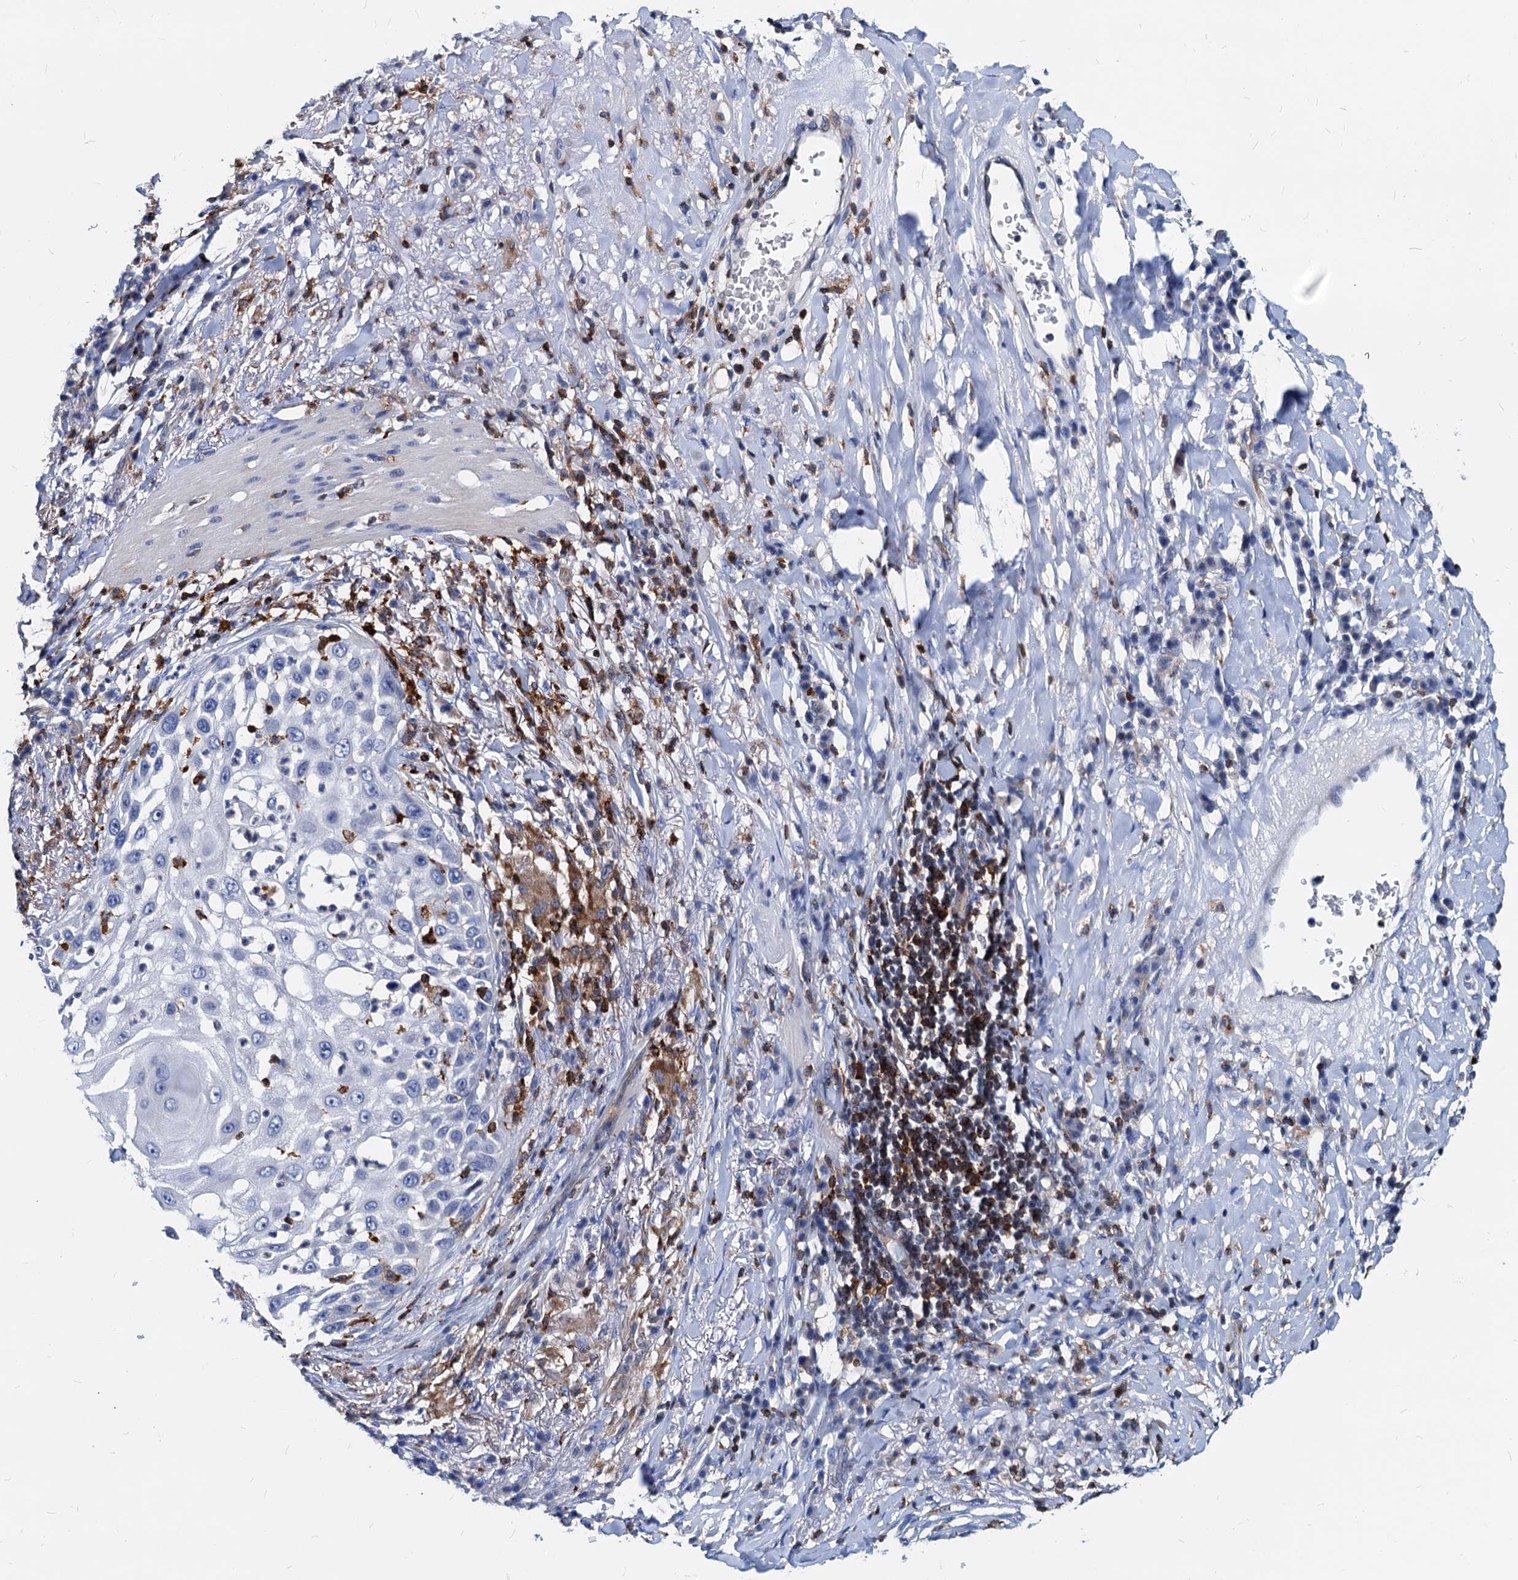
{"staining": {"intensity": "negative", "quantity": "none", "location": "none"}, "tissue": "skin cancer", "cell_type": "Tumor cells", "image_type": "cancer", "snomed": [{"axis": "morphology", "description": "Squamous cell carcinoma, NOS"}, {"axis": "topography", "description": "Skin"}], "caption": "High power microscopy photomicrograph of an immunohistochemistry photomicrograph of skin cancer (squamous cell carcinoma), revealing no significant staining in tumor cells. (DAB immunohistochemistry (IHC) with hematoxylin counter stain).", "gene": "LCP2", "patient": {"sex": "female", "age": 44}}